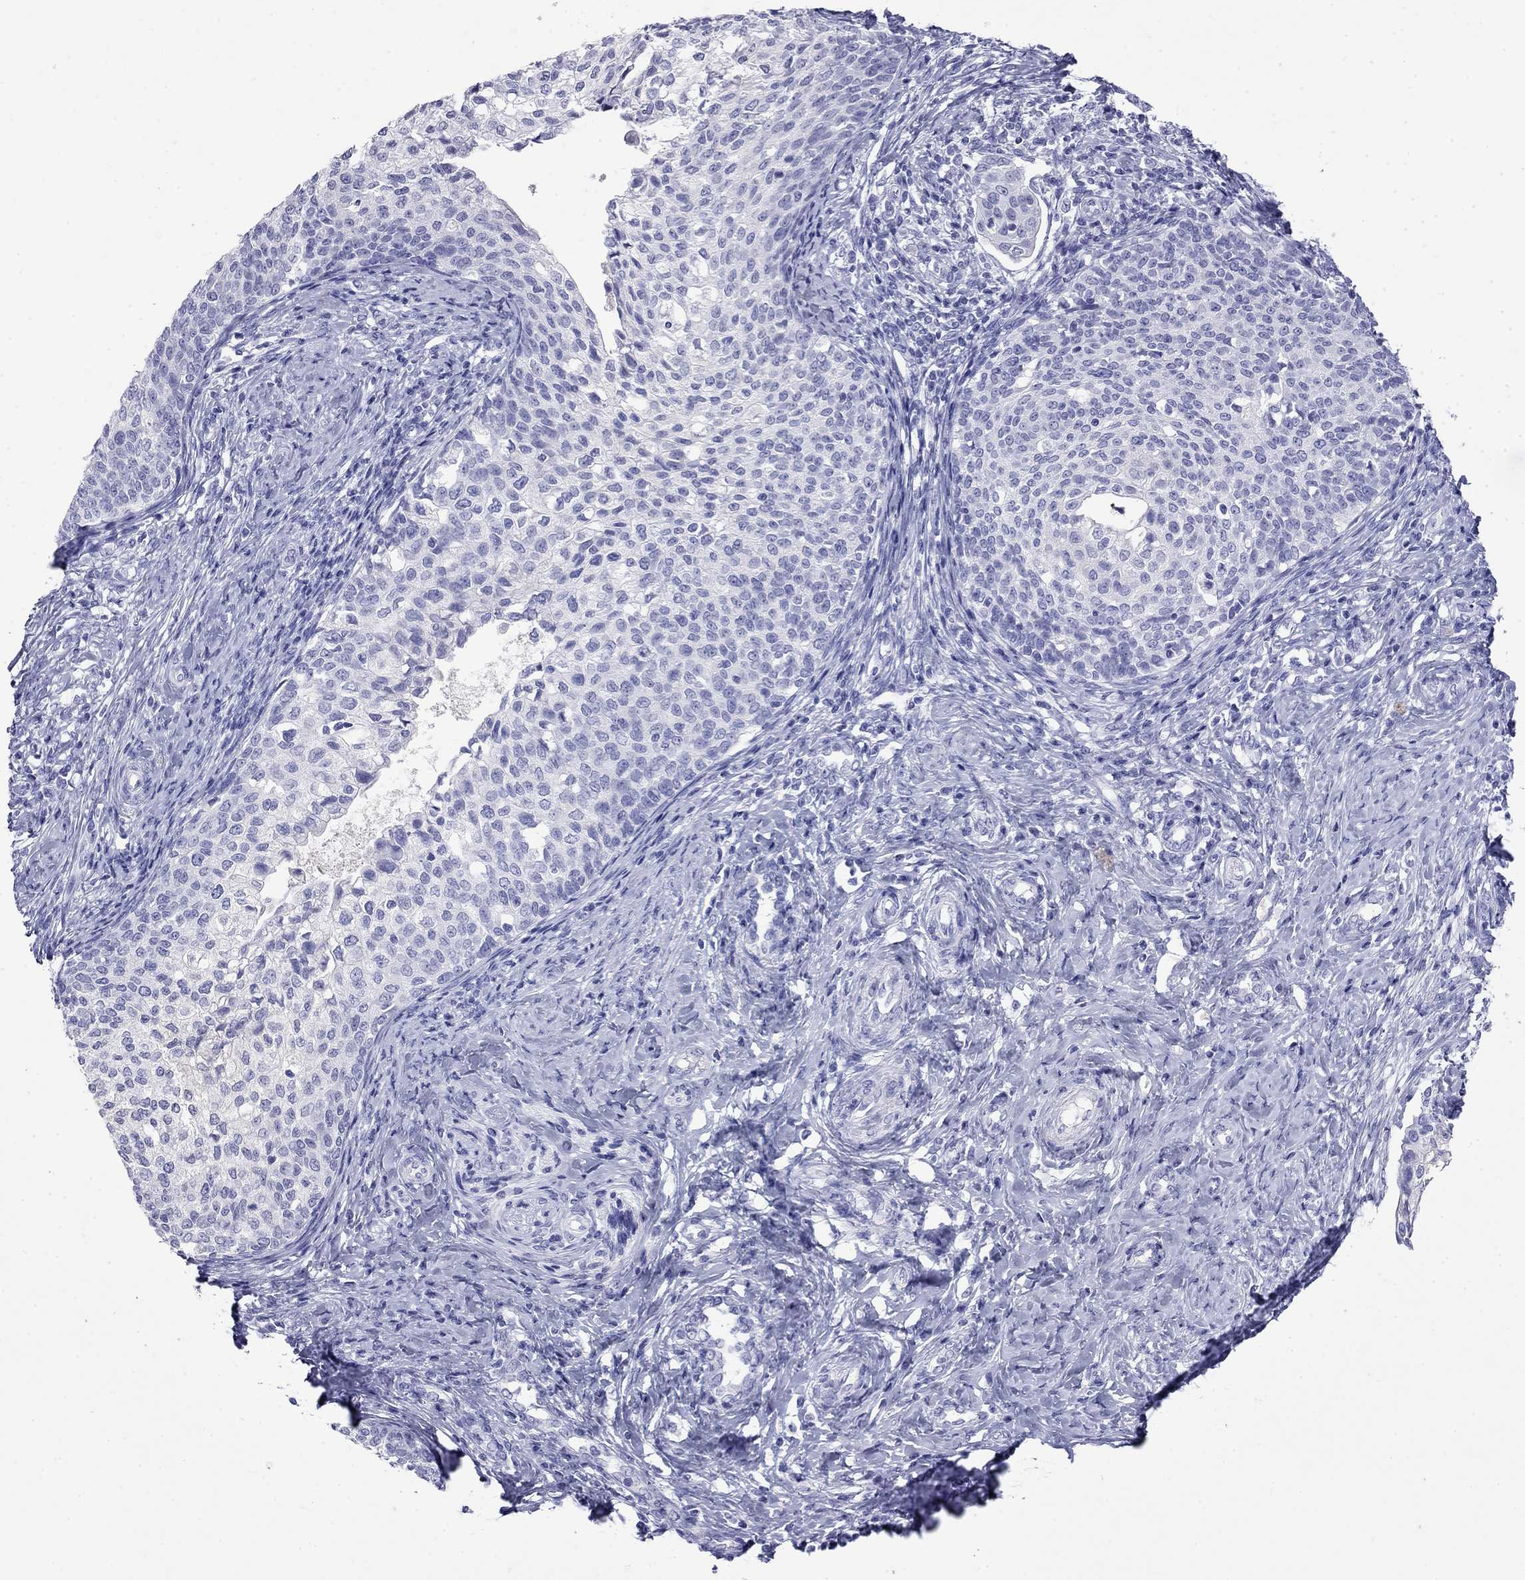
{"staining": {"intensity": "negative", "quantity": "none", "location": "none"}, "tissue": "cervical cancer", "cell_type": "Tumor cells", "image_type": "cancer", "snomed": [{"axis": "morphology", "description": "Squamous cell carcinoma, NOS"}, {"axis": "topography", "description": "Cervix"}], "caption": "Tumor cells show no significant expression in squamous cell carcinoma (cervical). Brightfield microscopy of immunohistochemistry stained with DAB (brown) and hematoxylin (blue), captured at high magnification.", "gene": "MYO15A", "patient": {"sex": "female", "age": 51}}